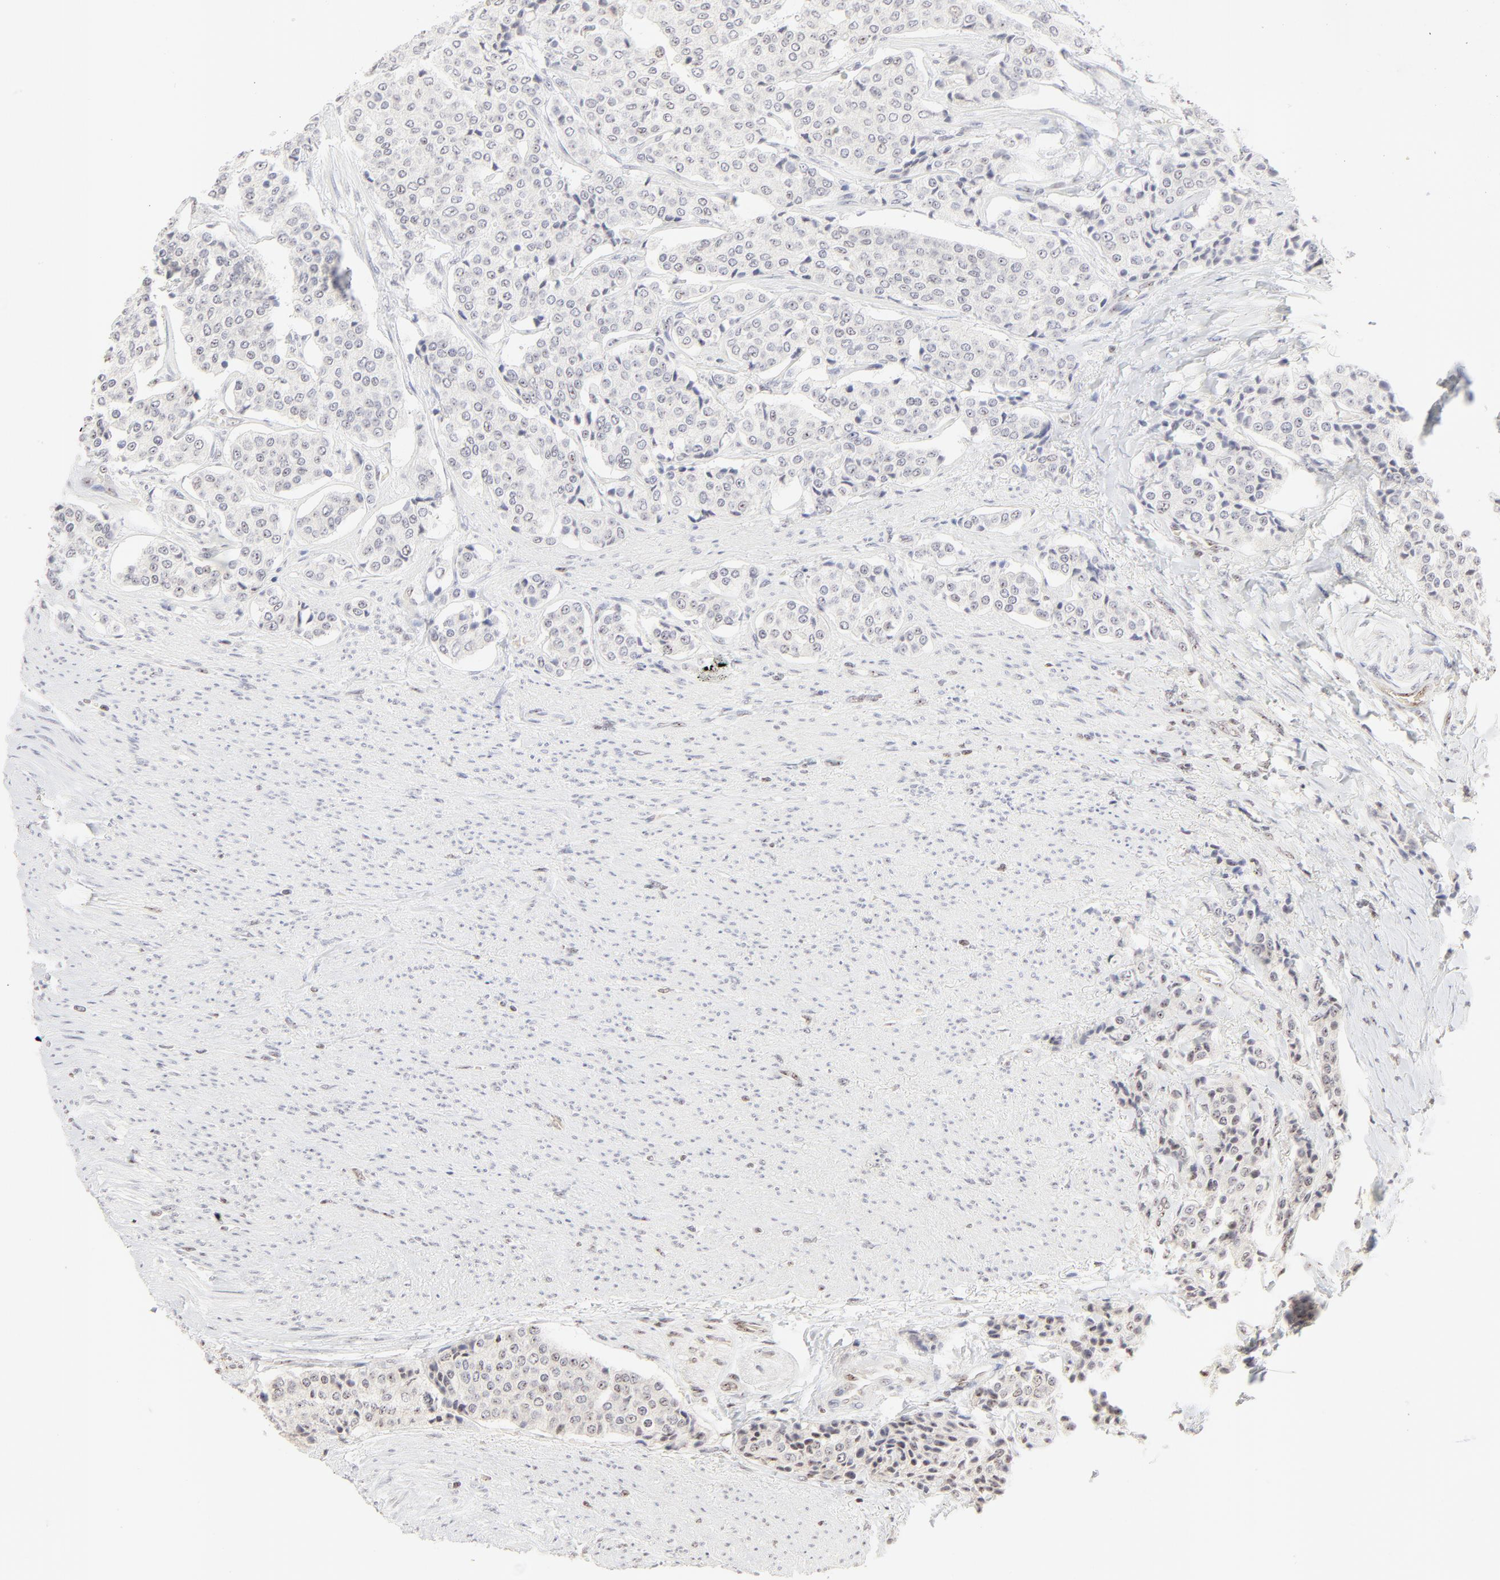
{"staining": {"intensity": "weak", "quantity": "<25%", "location": "nuclear"}, "tissue": "carcinoid", "cell_type": "Tumor cells", "image_type": "cancer", "snomed": [{"axis": "morphology", "description": "Carcinoid, malignant, NOS"}, {"axis": "topography", "description": "Colon"}], "caption": "Immunohistochemistry of human carcinoid reveals no expression in tumor cells. (Brightfield microscopy of DAB immunohistochemistry (IHC) at high magnification).", "gene": "NFIL3", "patient": {"sex": "female", "age": 61}}